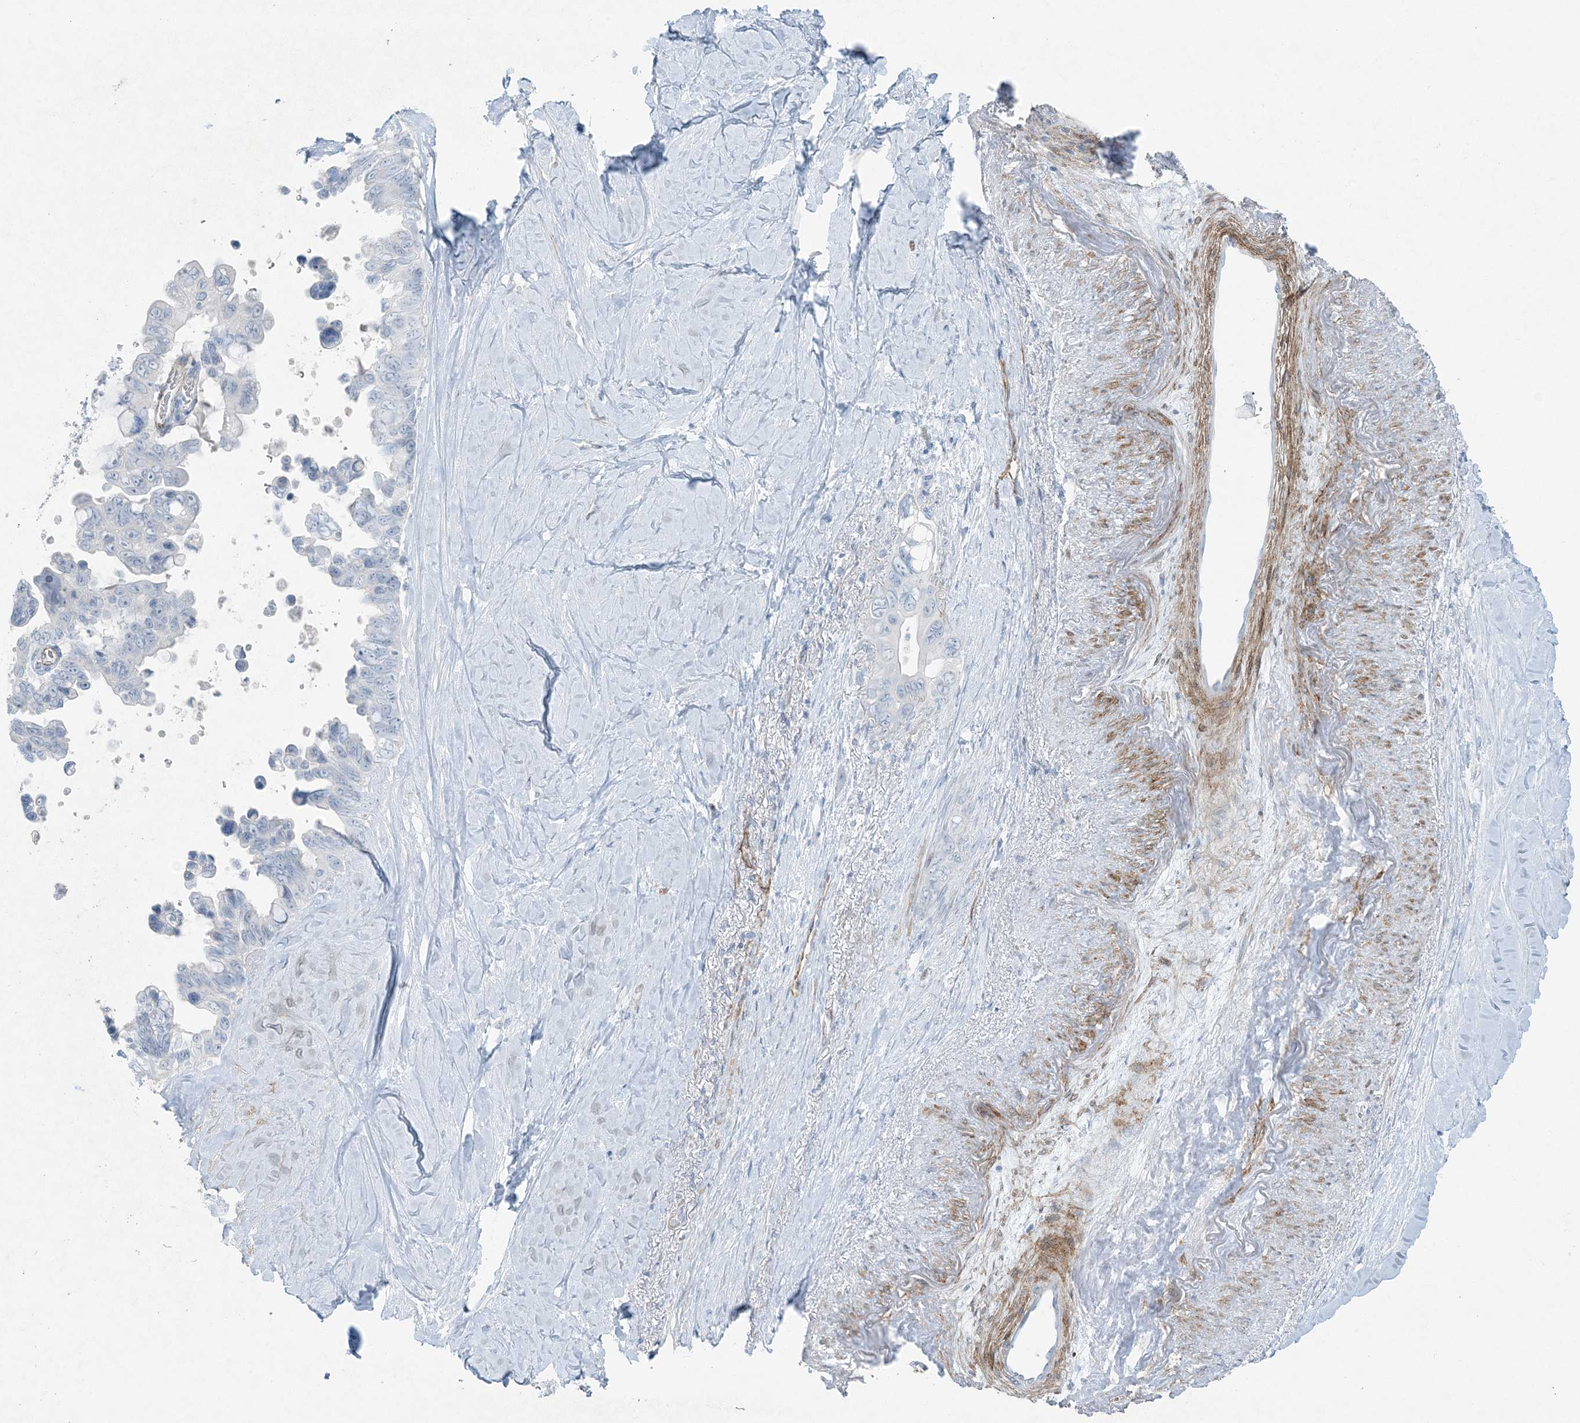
{"staining": {"intensity": "negative", "quantity": "none", "location": "none"}, "tissue": "pancreatic cancer", "cell_type": "Tumor cells", "image_type": "cancer", "snomed": [{"axis": "morphology", "description": "Adenocarcinoma, NOS"}, {"axis": "topography", "description": "Pancreas"}], "caption": "There is no significant positivity in tumor cells of pancreatic cancer.", "gene": "PGM5", "patient": {"sex": "female", "age": 72}}